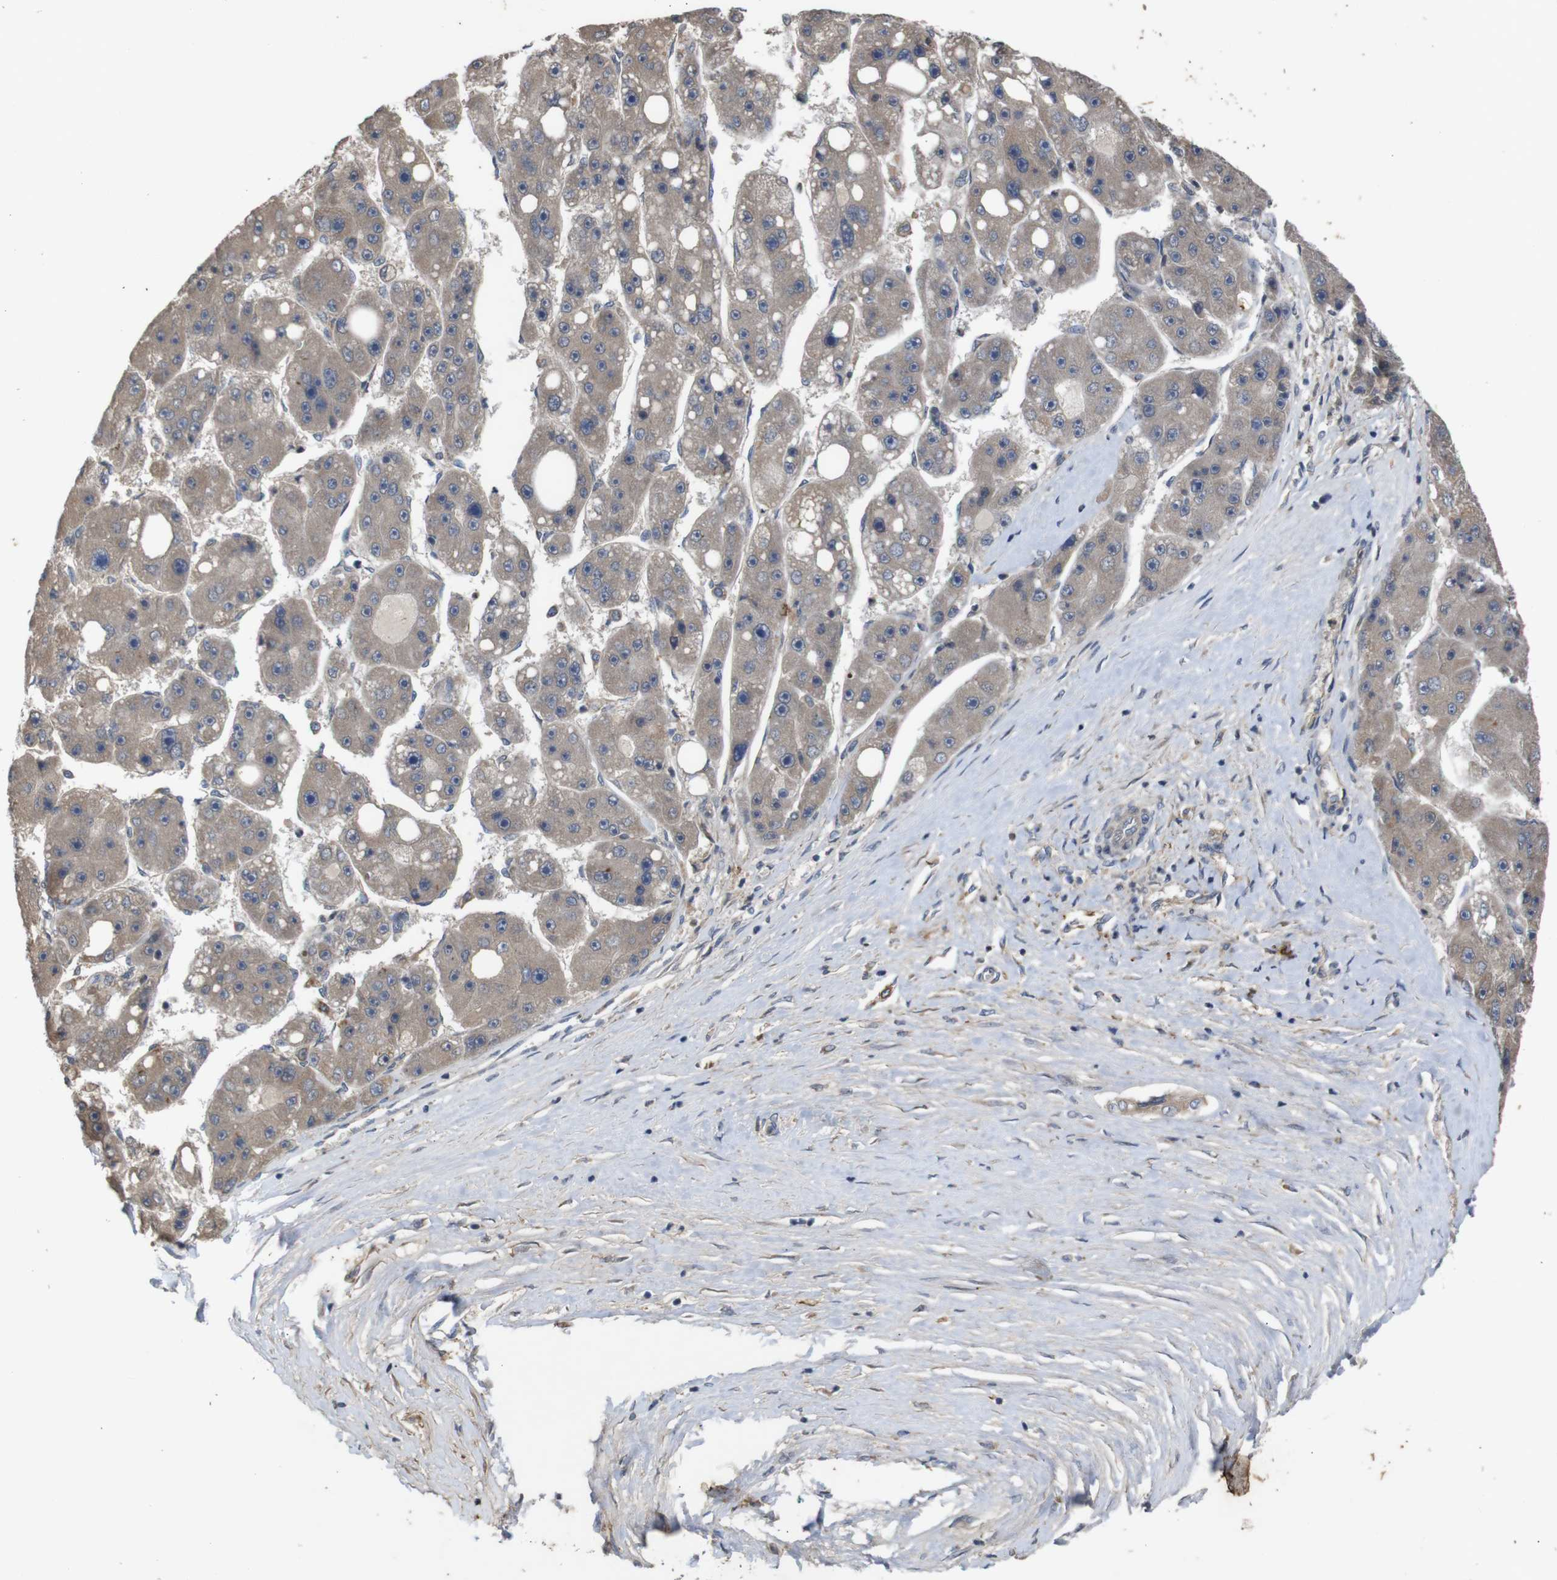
{"staining": {"intensity": "weak", "quantity": ">75%", "location": "cytoplasmic/membranous"}, "tissue": "liver cancer", "cell_type": "Tumor cells", "image_type": "cancer", "snomed": [{"axis": "morphology", "description": "Carcinoma, Hepatocellular, NOS"}, {"axis": "topography", "description": "Liver"}], "caption": "Liver cancer stained for a protein demonstrates weak cytoplasmic/membranous positivity in tumor cells.", "gene": "PTPN1", "patient": {"sex": "female", "age": 61}}